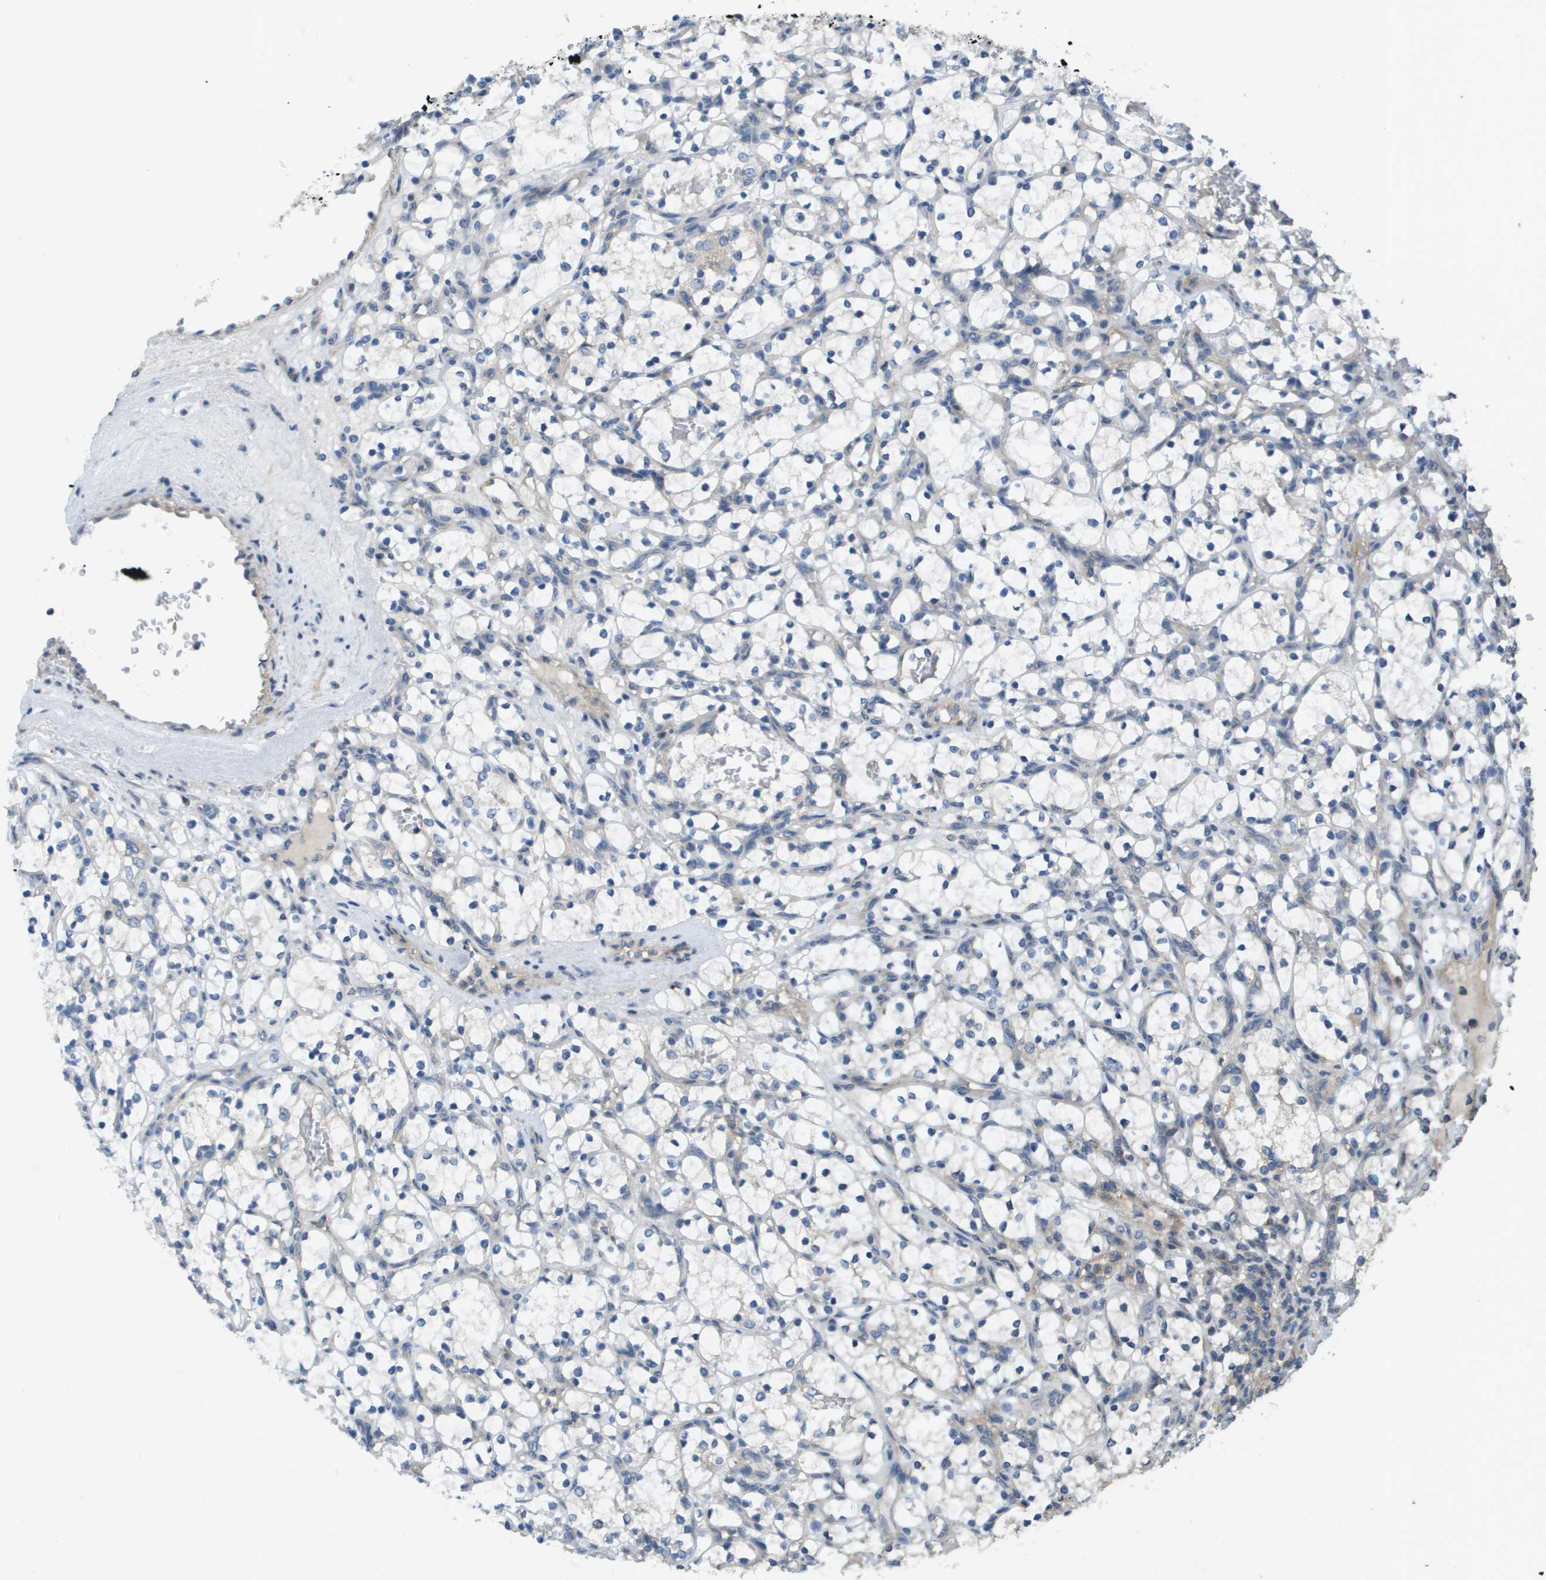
{"staining": {"intensity": "negative", "quantity": "none", "location": "none"}, "tissue": "renal cancer", "cell_type": "Tumor cells", "image_type": "cancer", "snomed": [{"axis": "morphology", "description": "Adenocarcinoma, NOS"}, {"axis": "topography", "description": "Kidney"}], "caption": "Renal adenocarcinoma was stained to show a protein in brown. There is no significant expression in tumor cells.", "gene": "KRT23", "patient": {"sex": "female", "age": 69}}